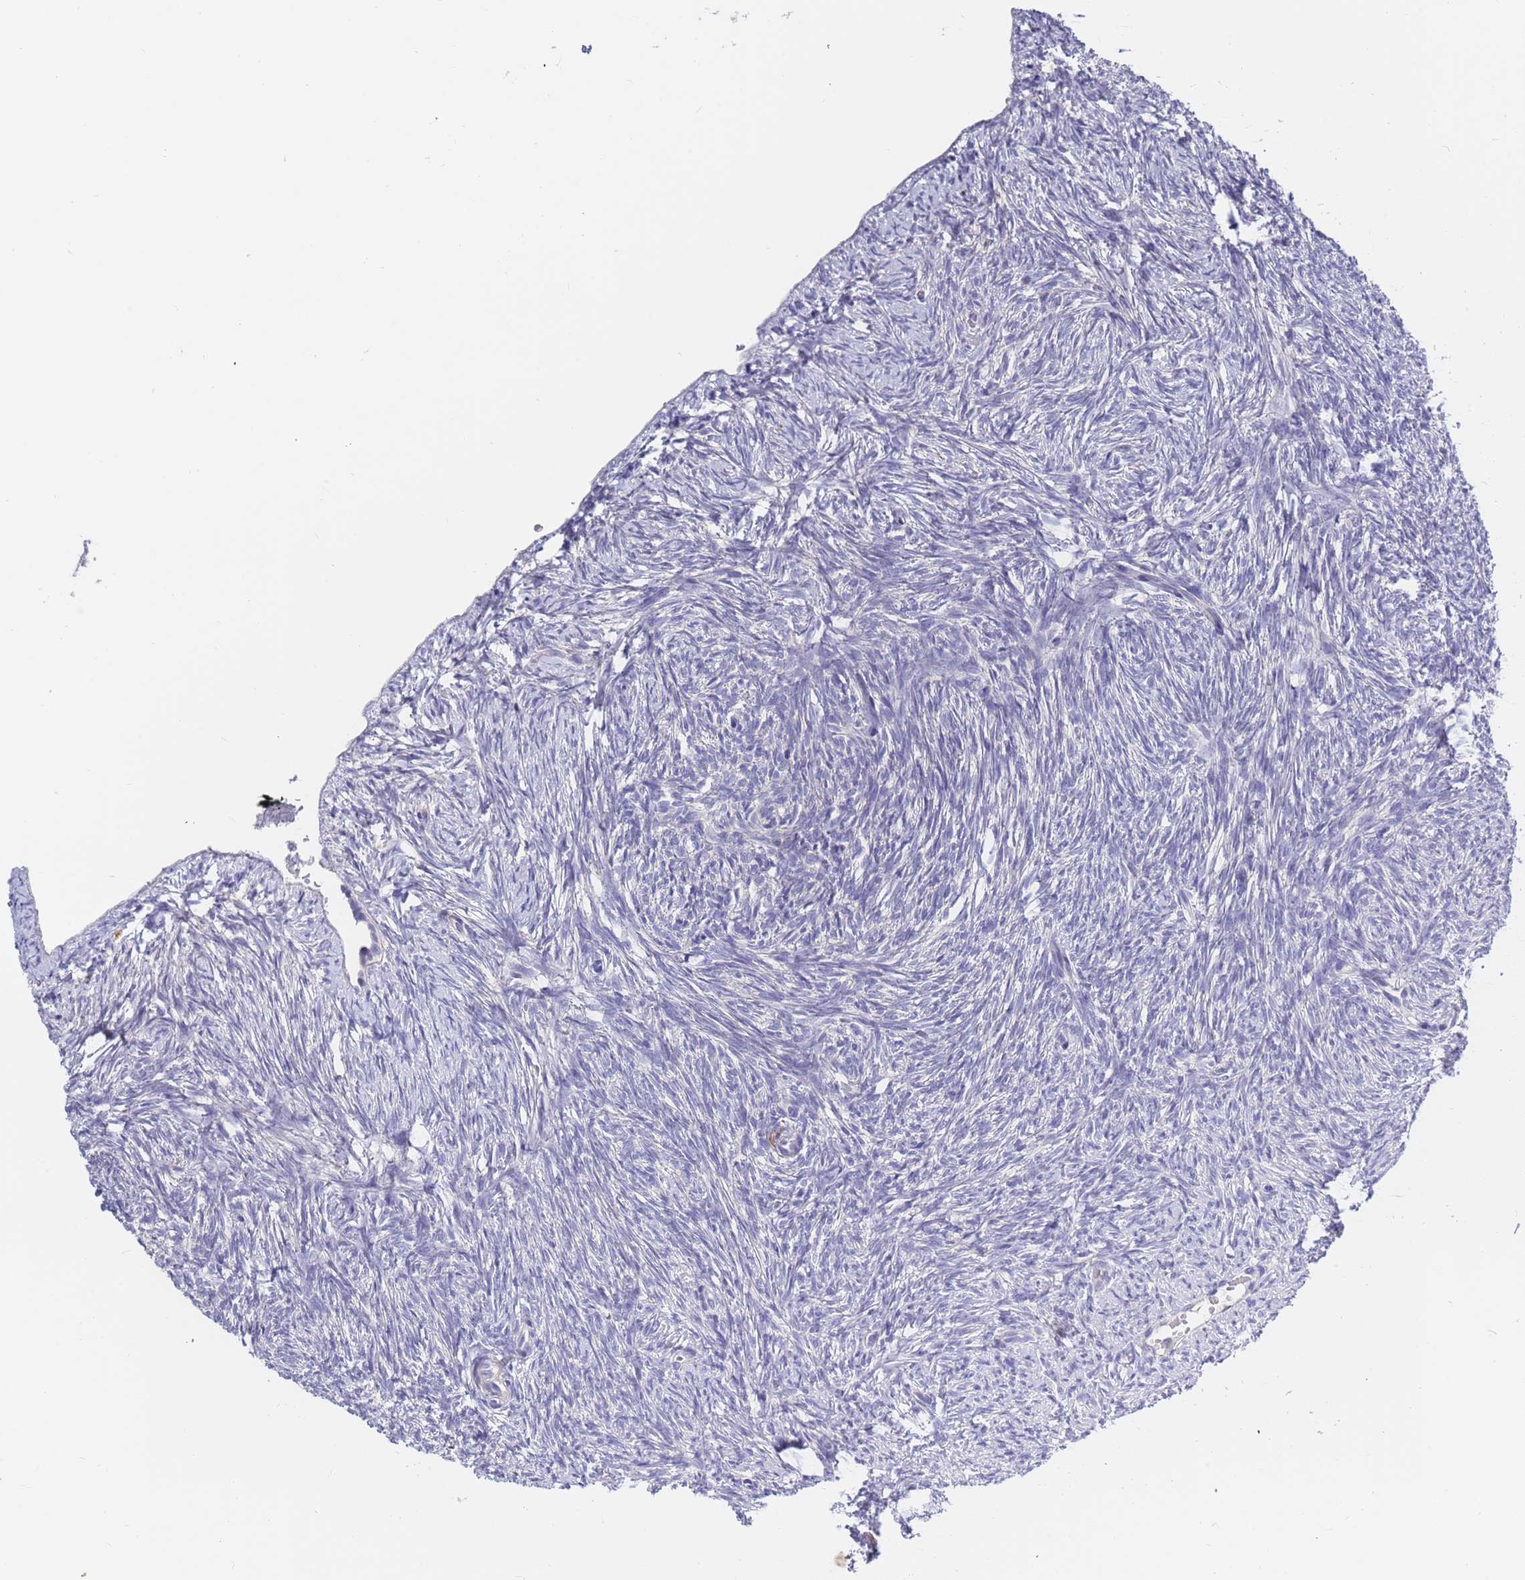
{"staining": {"intensity": "negative", "quantity": "none", "location": "none"}, "tissue": "ovary", "cell_type": "Follicle cells", "image_type": "normal", "snomed": [{"axis": "morphology", "description": "Normal tissue, NOS"}, {"axis": "topography", "description": "Ovary"}], "caption": "IHC micrograph of benign ovary: human ovary stained with DAB (3,3'-diaminobenzidine) reveals no significant protein positivity in follicle cells.", "gene": "BORCS5", "patient": {"sex": "female", "age": 51}}